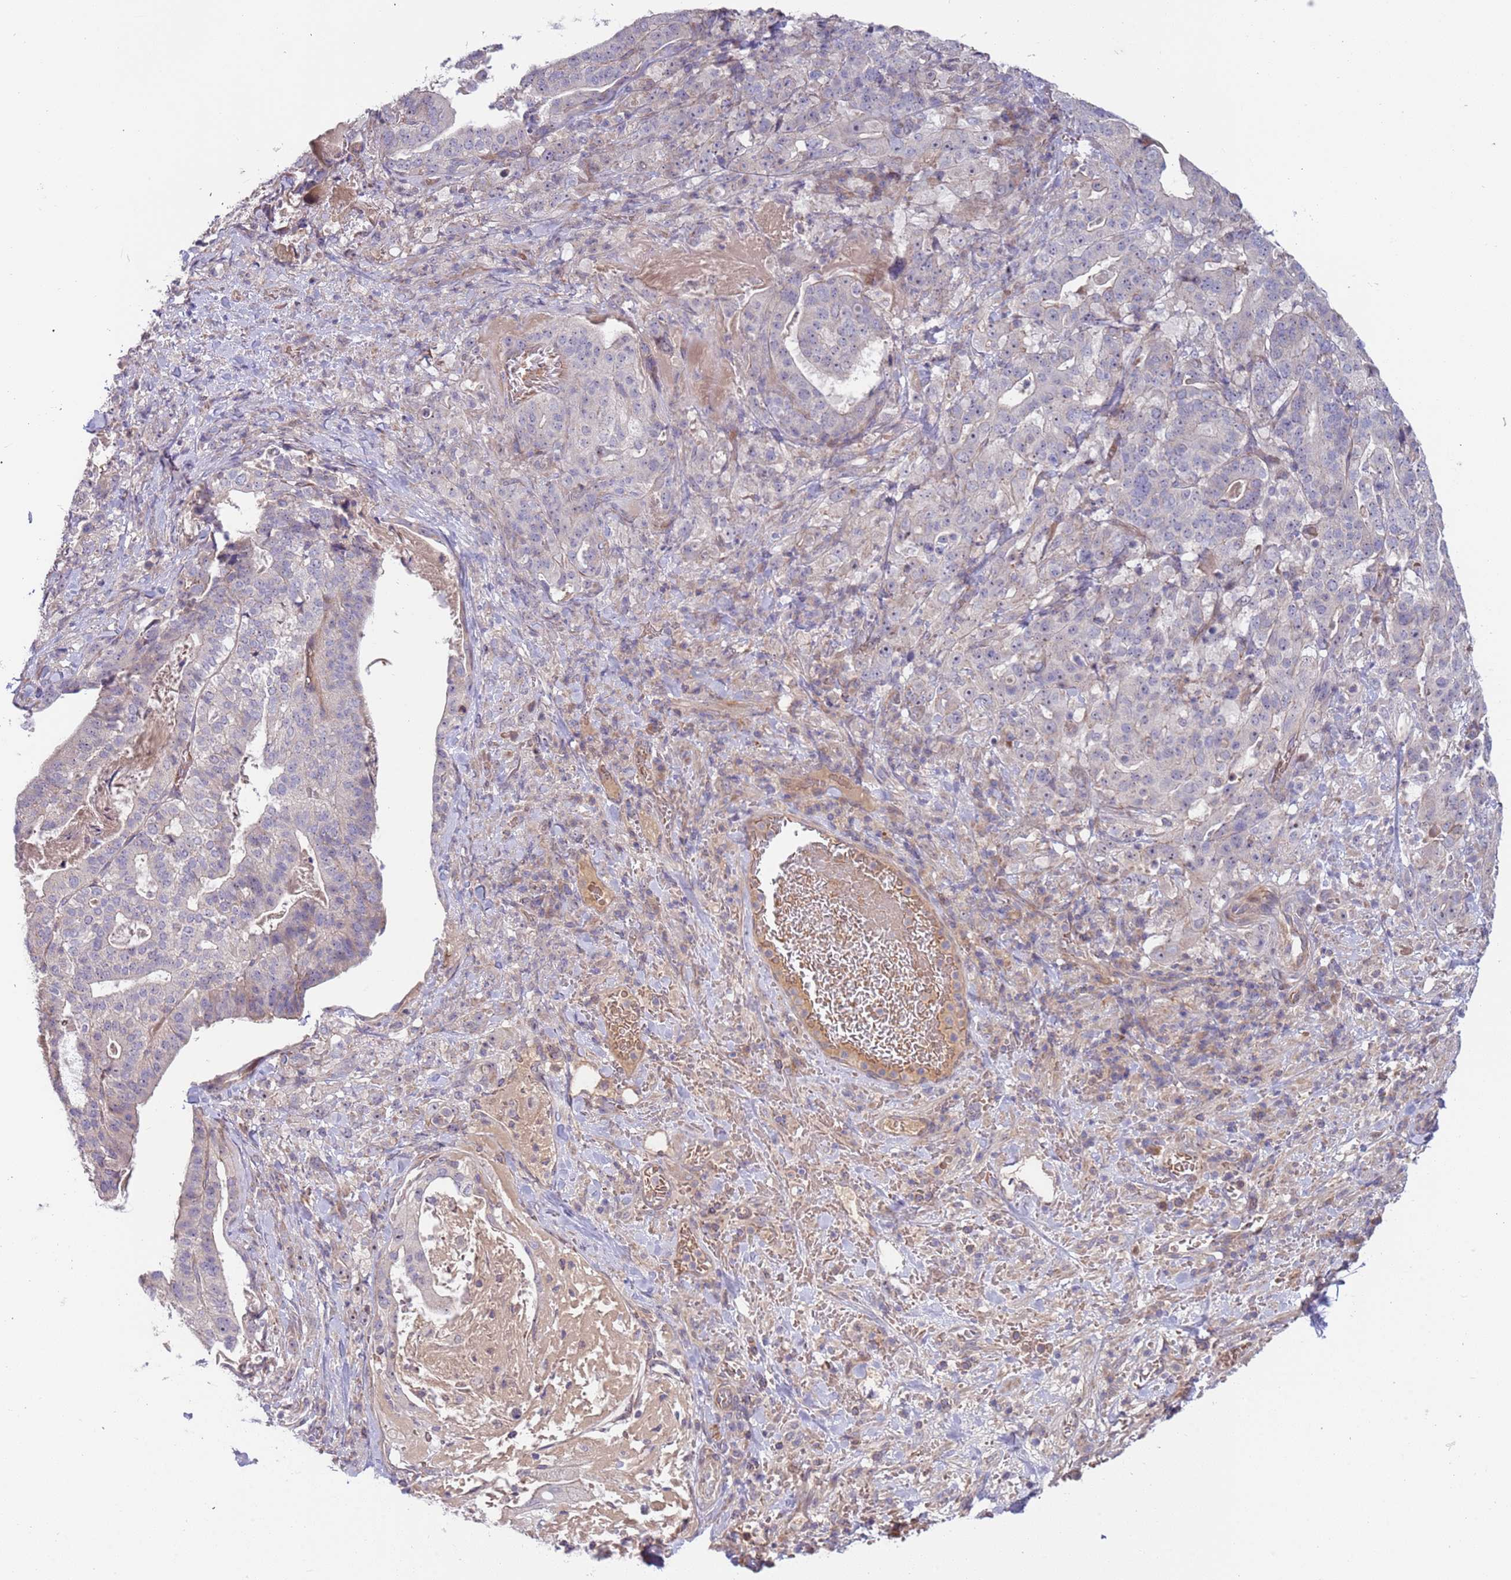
{"staining": {"intensity": "weak", "quantity": "<25%", "location": "cytoplasmic/membranous"}, "tissue": "stomach cancer", "cell_type": "Tumor cells", "image_type": "cancer", "snomed": [{"axis": "morphology", "description": "Adenocarcinoma, NOS"}, {"axis": "topography", "description": "Stomach"}], "caption": "Stomach cancer (adenocarcinoma) stained for a protein using immunohistochemistry displays no staining tumor cells.", "gene": "TRAPPC6B", "patient": {"sex": "male", "age": 48}}